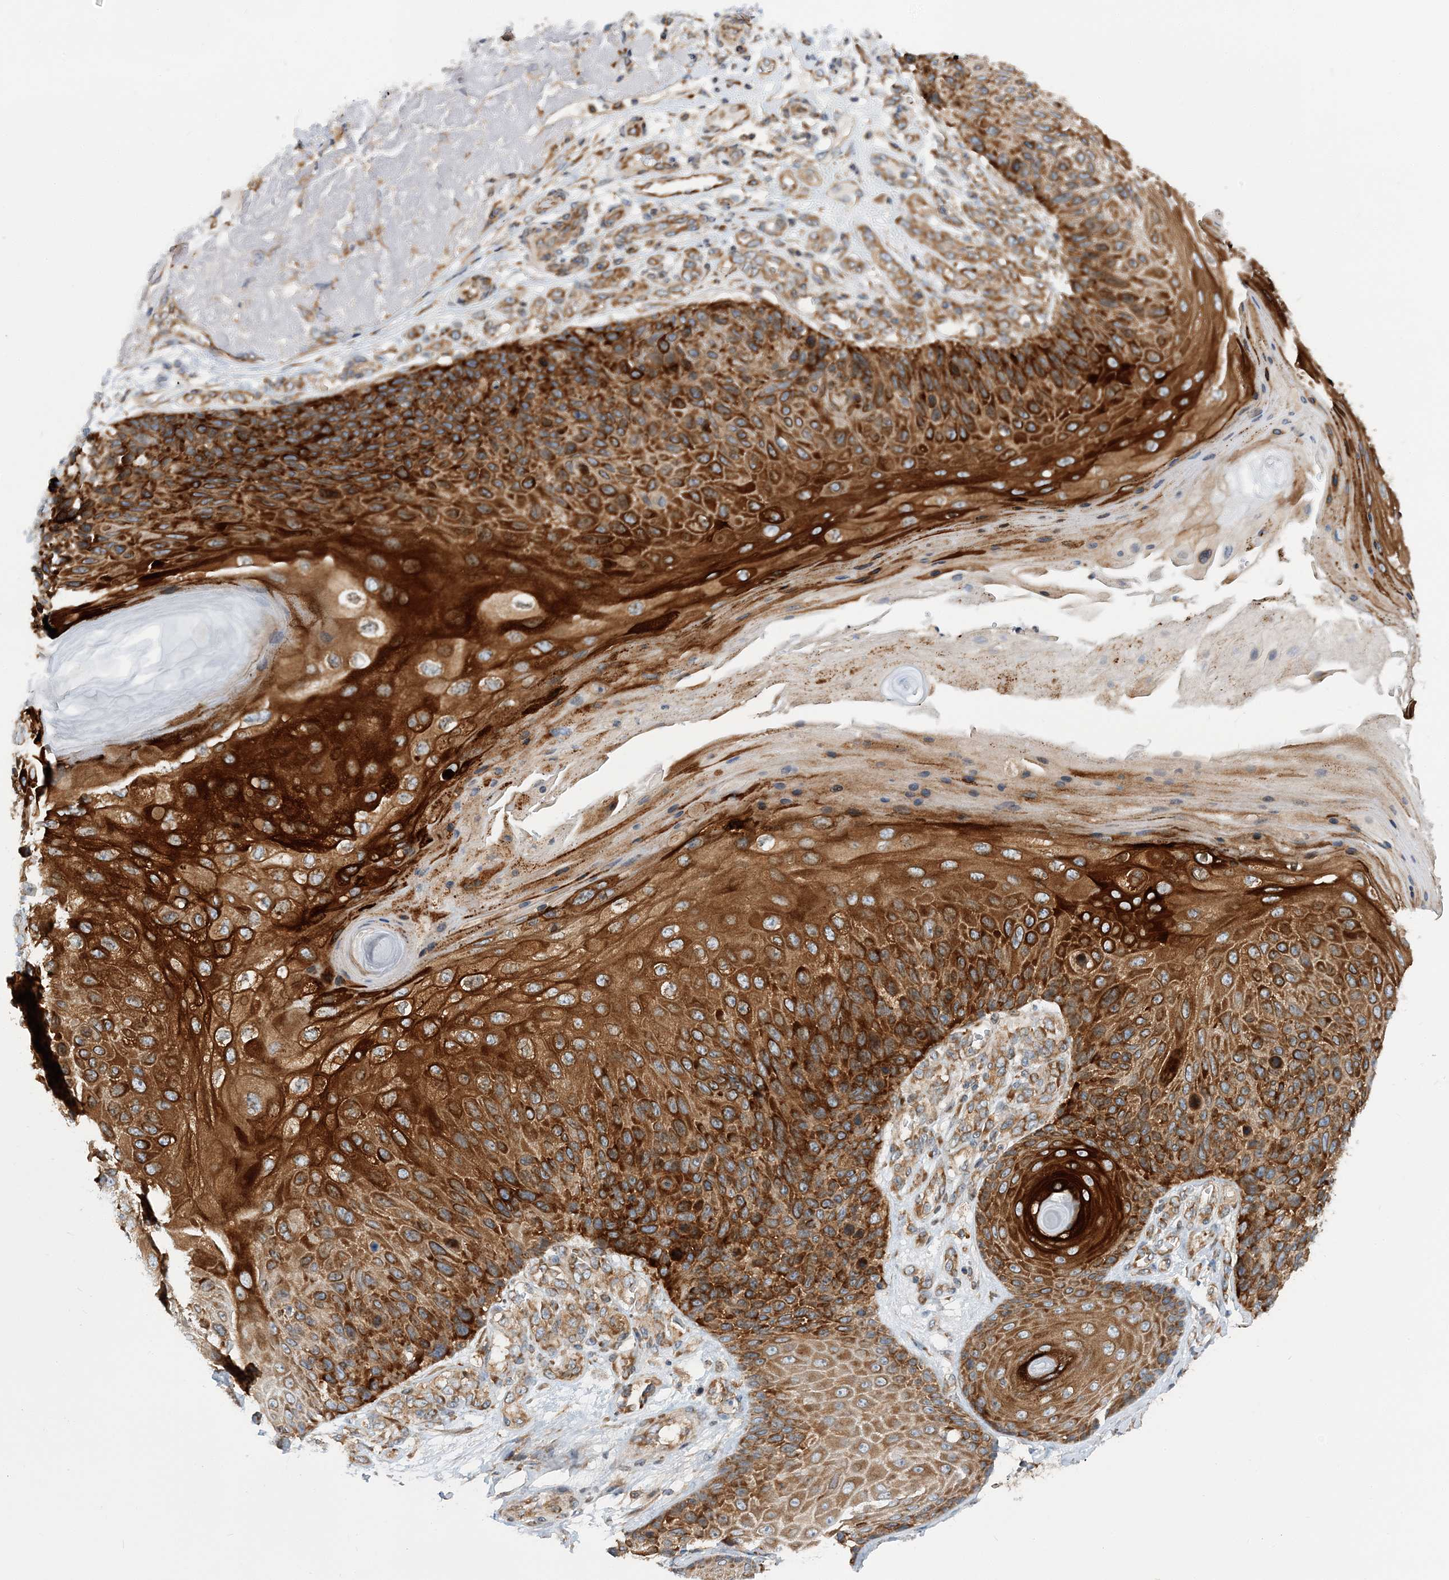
{"staining": {"intensity": "strong", "quantity": ">75%", "location": "cytoplasmic/membranous"}, "tissue": "skin cancer", "cell_type": "Tumor cells", "image_type": "cancer", "snomed": [{"axis": "morphology", "description": "Squamous cell carcinoma, NOS"}, {"axis": "topography", "description": "Skin"}], "caption": "This micrograph demonstrates immunohistochemistry (IHC) staining of human skin cancer, with high strong cytoplasmic/membranous staining in approximately >75% of tumor cells.", "gene": "LARP4B", "patient": {"sex": "female", "age": 88}}